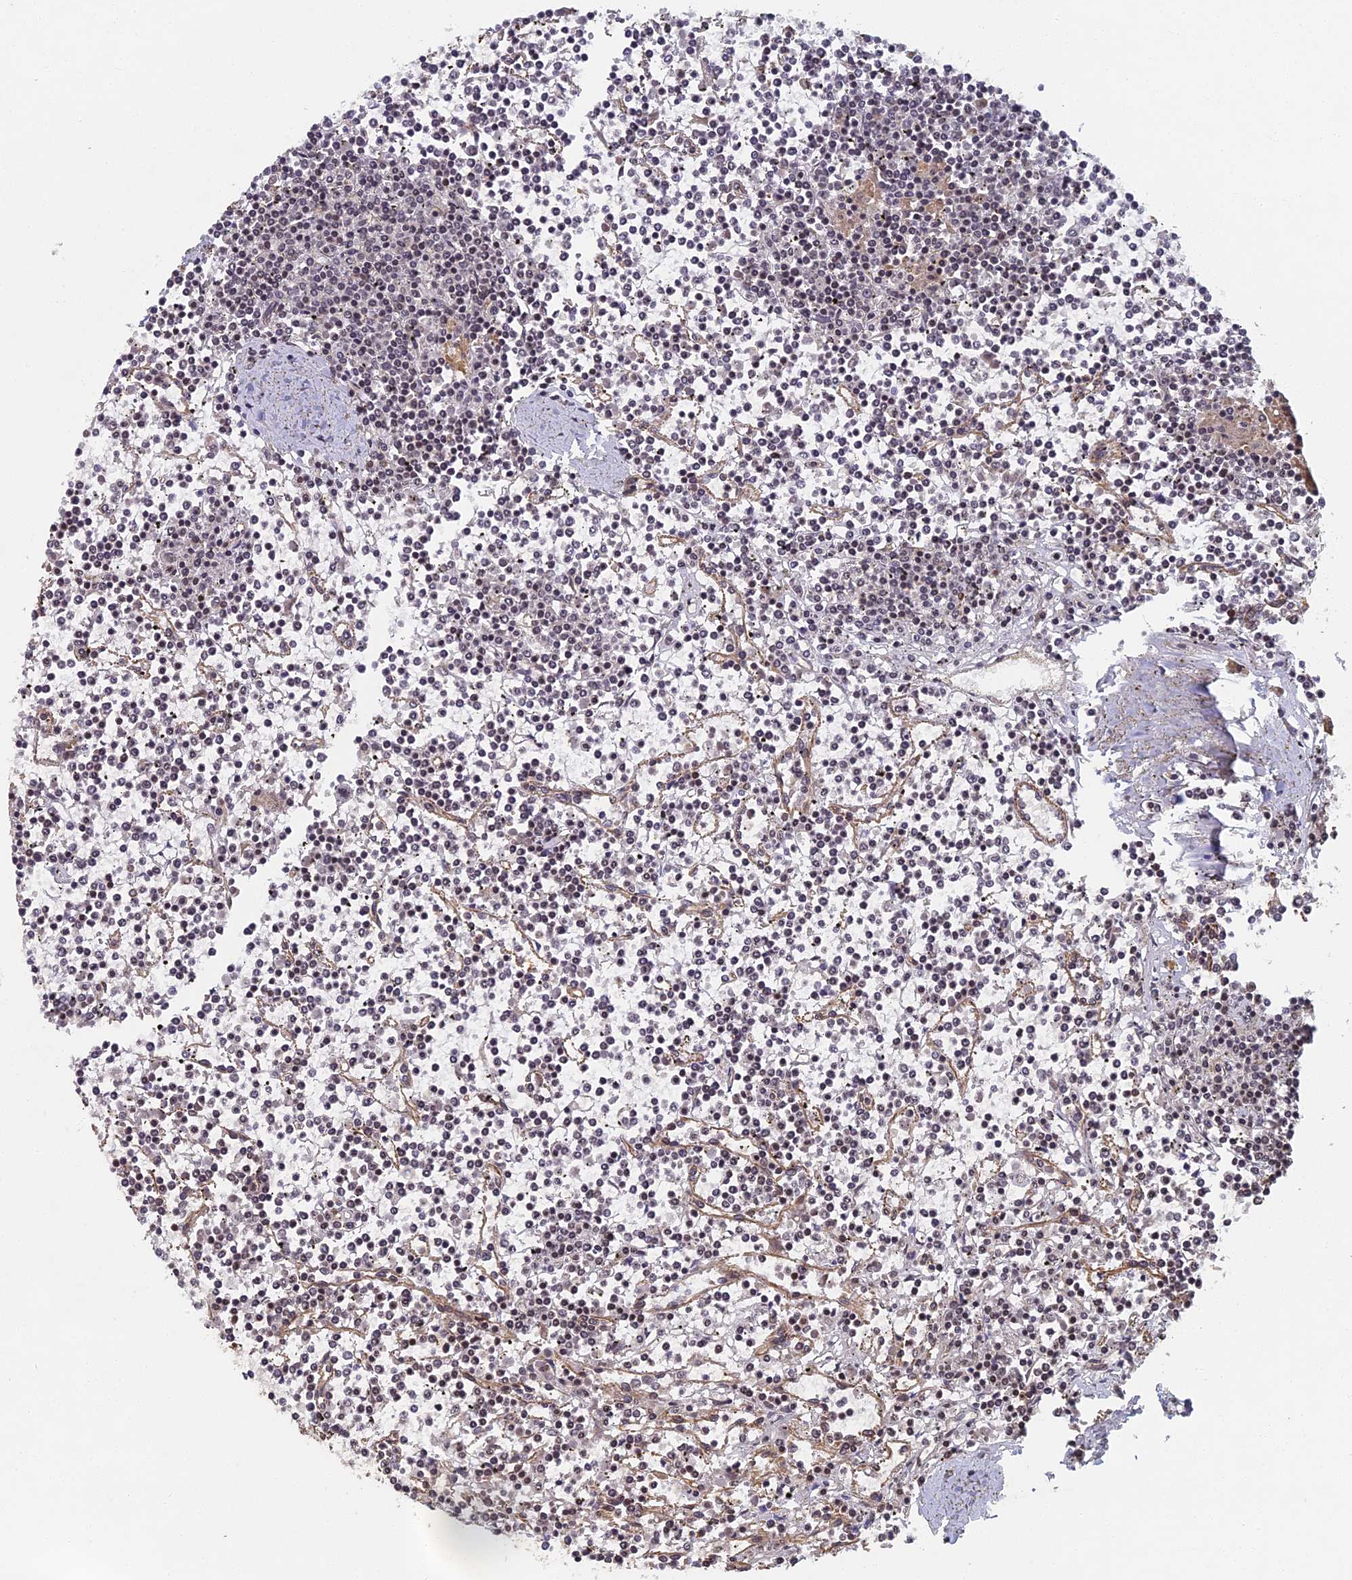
{"staining": {"intensity": "negative", "quantity": "none", "location": "none"}, "tissue": "lymphoma", "cell_type": "Tumor cells", "image_type": "cancer", "snomed": [{"axis": "morphology", "description": "Malignant lymphoma, non-Hodgkin's type, Low grade"}, {"axis": "topography", "description": "Spleen"}], "caption": "The image displays no significant staining in tumor cells of malignant lymphoma, non-Hodgkin's type (low-grade).", "gene": "ABCB10", "patient": {"sex": "female", "age": 19}}